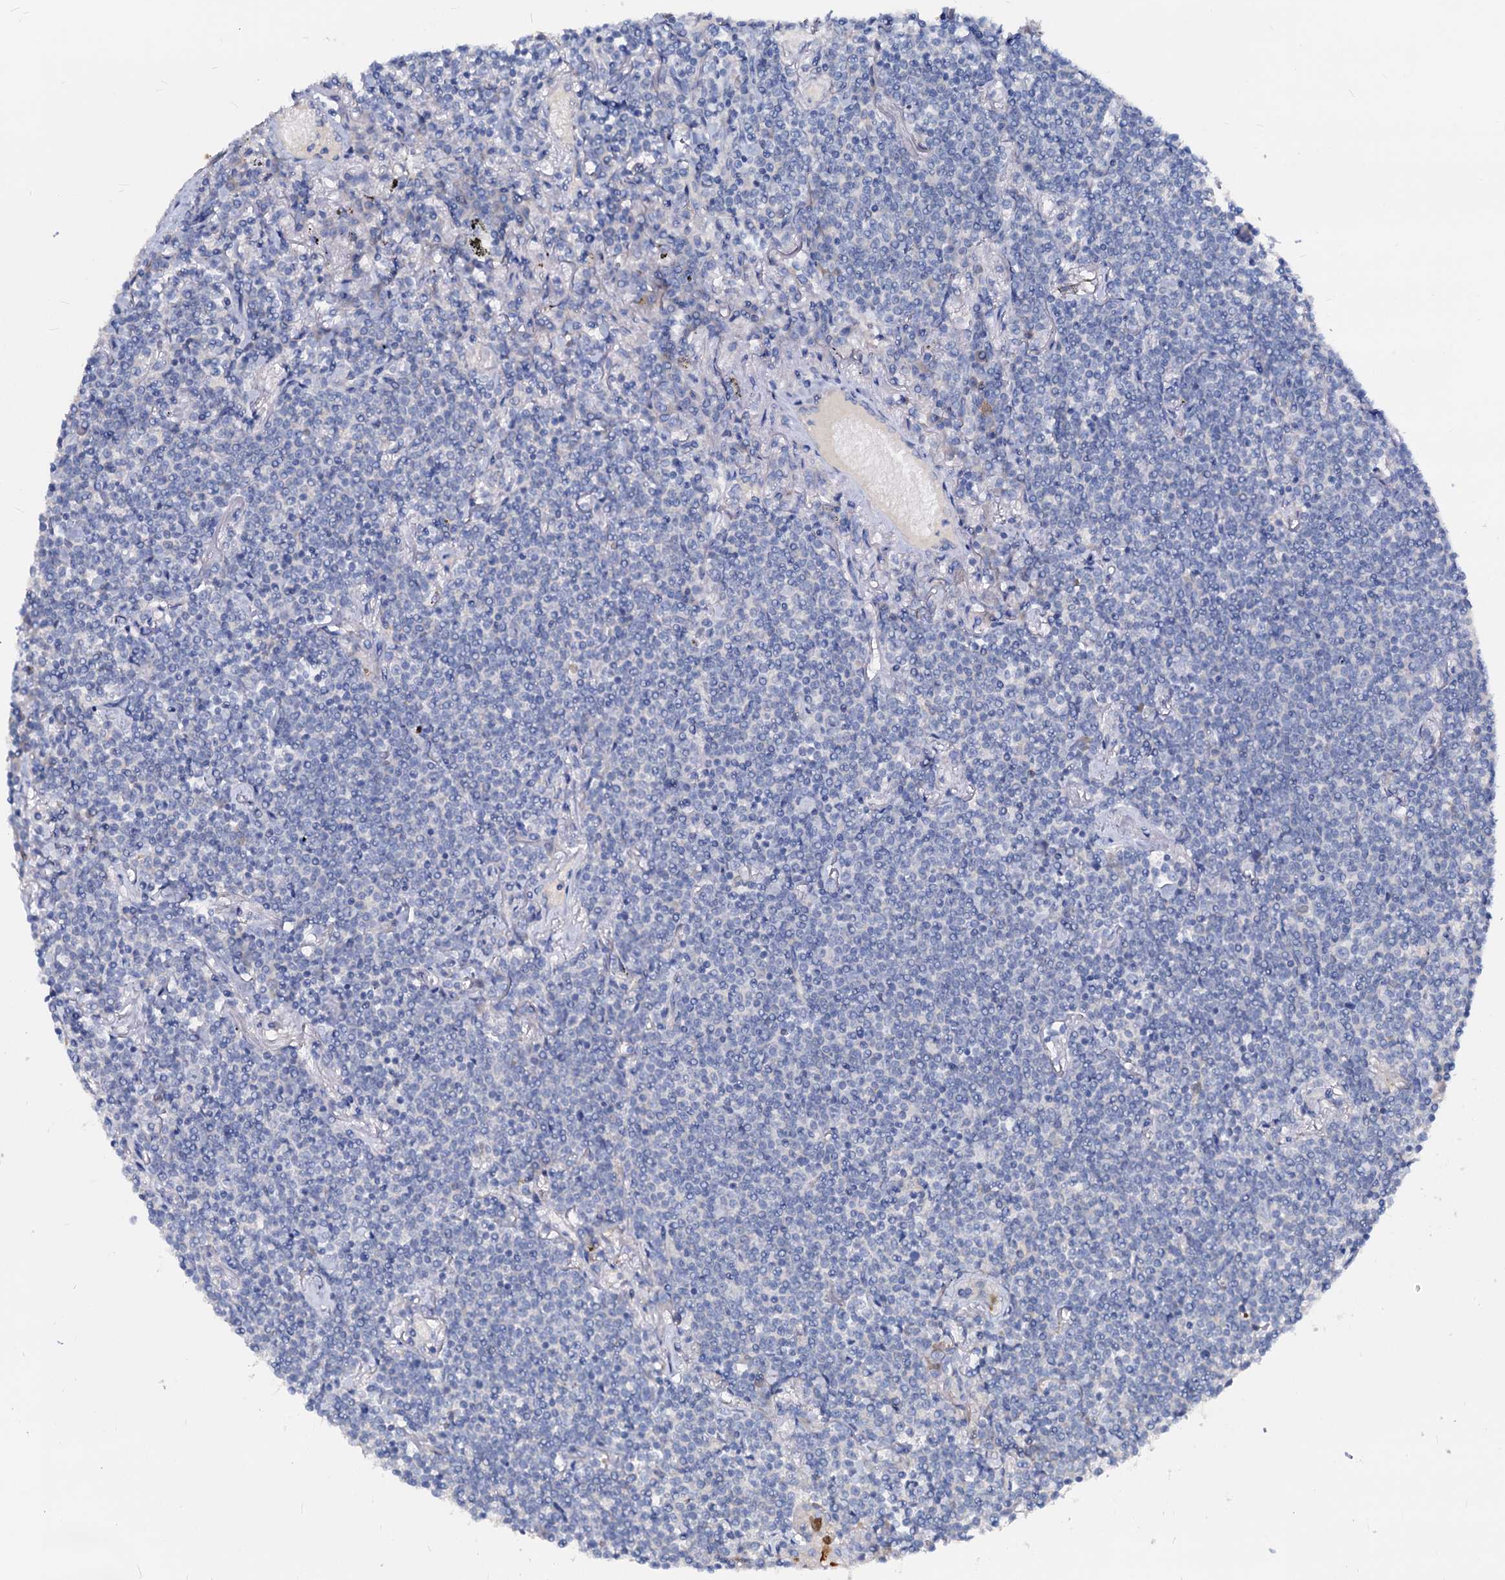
{"staining": {"intensity": "negative", "quantity": "none", "location": "none"}, "tissue": "lymphoma", "cell_type": "Tumor cells", "image_type": "cancer", "snomed": [{"axis": "morphology", "description": "Malignant lymphoma, non-Hodgkin's type, Low grade"}, {"axis": "topography", "description": "Lung"}], "caption": "Immunohistochemical staining of lymphoma demonstrates no significant positivity in tumor cells. (Stains: DAB immunohistochemistry with hematoxylin counter stain, Microscopy: brightfield microscopy at high magnification).", "gene": "DYDC2", "patient": {"sex": "female", "age": 71}}